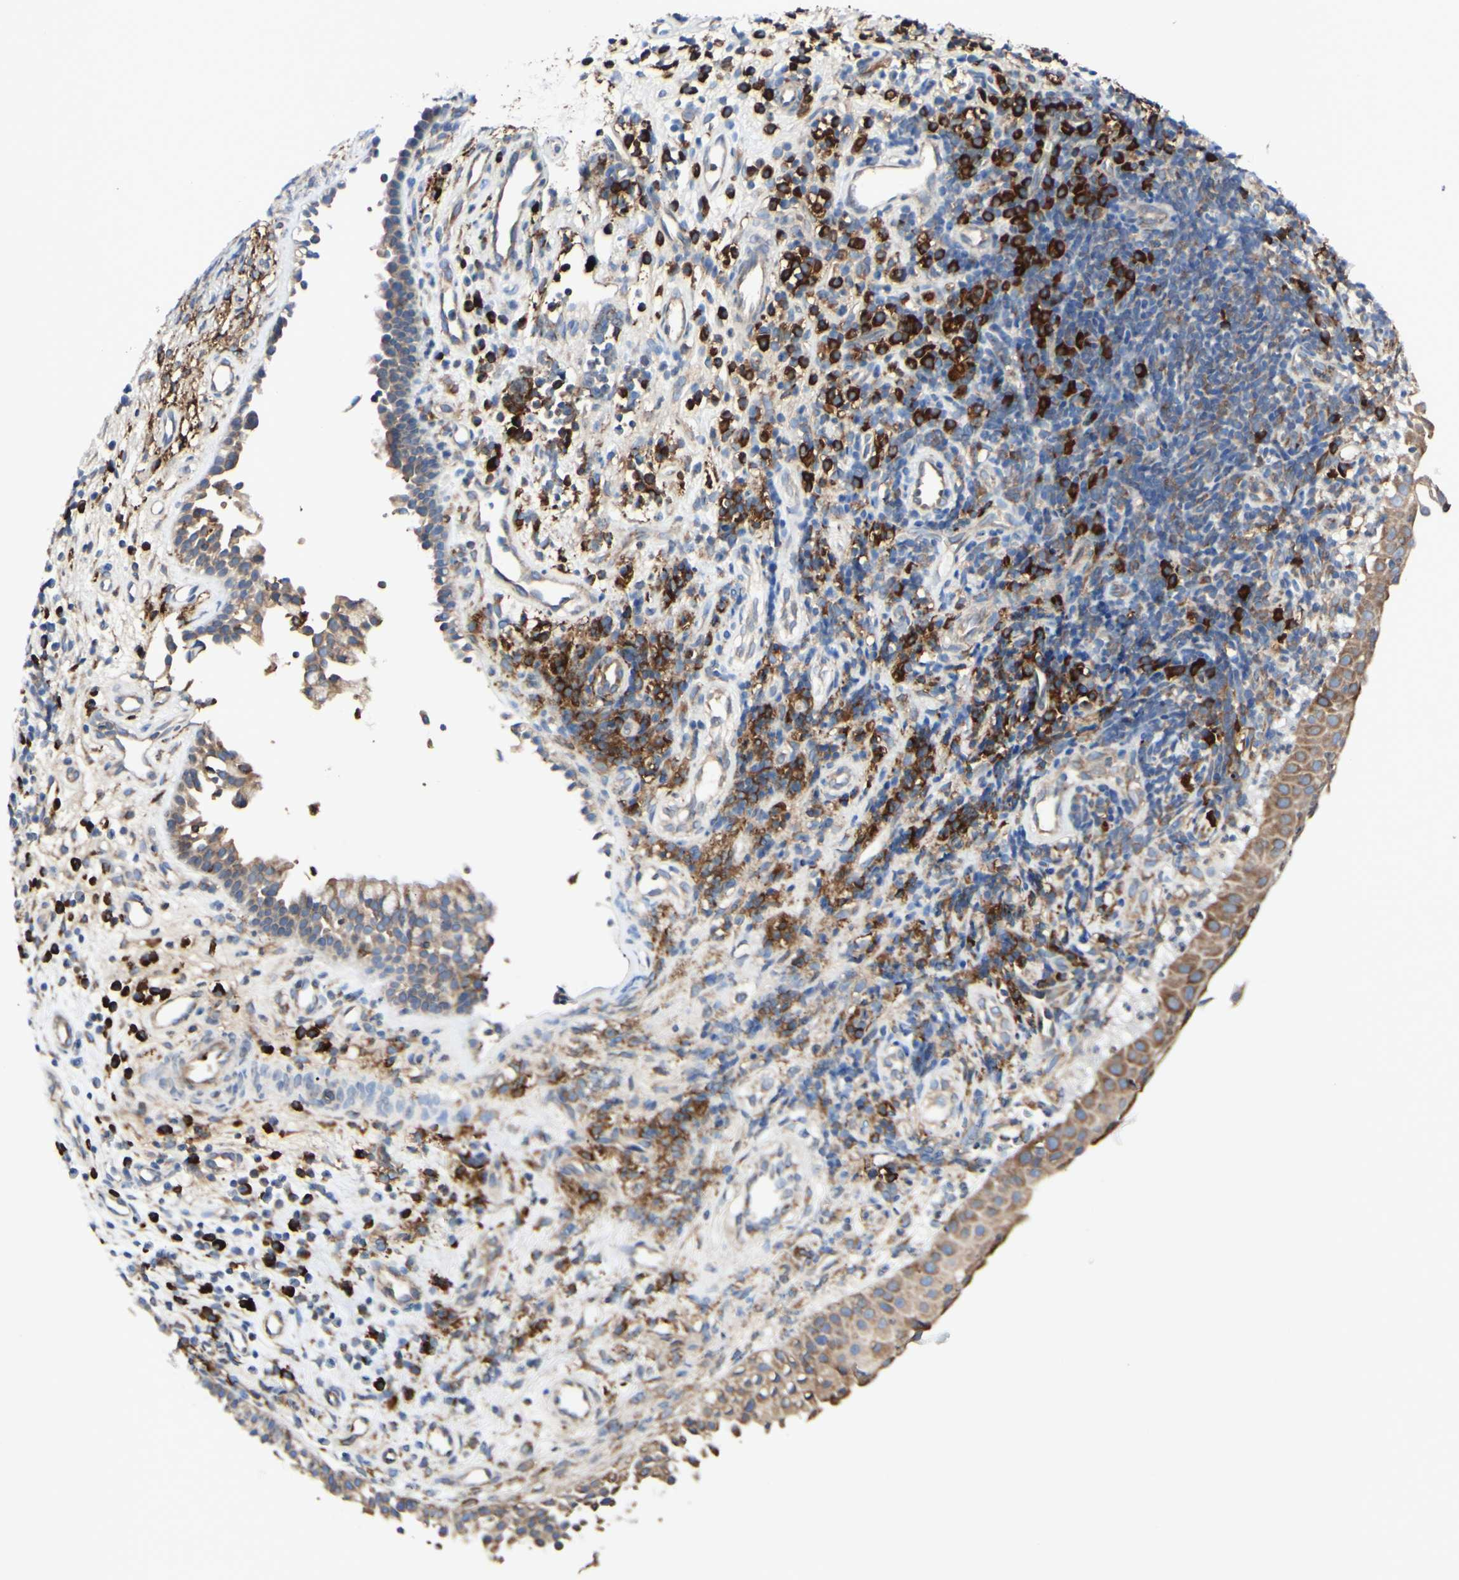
{"staining": {"intensity": "moderate", "quantity": ">75%", "location": "cytoplasmic/membranous"}, "tissue": "nasopharynx", "cell_type": "Respiratory epithelial cells", "image_type": "normal", "snomed": [{"axis": "morphology", "description": "Normal tissue, NOS"}, {"axis": "topography", "description": "Nasopharynx"}], "caption": "Immunohistochemistry (IHC) photomicrograph of unremarkable human nasopharynx stained for a protein (brown), which reveals medium levels of moderate cytoplasmic/membranous staining in about >75% of respiratory epithelial cells.", "gene": "DNAJB11", "patient": {"sex": "female", "age": 51}}